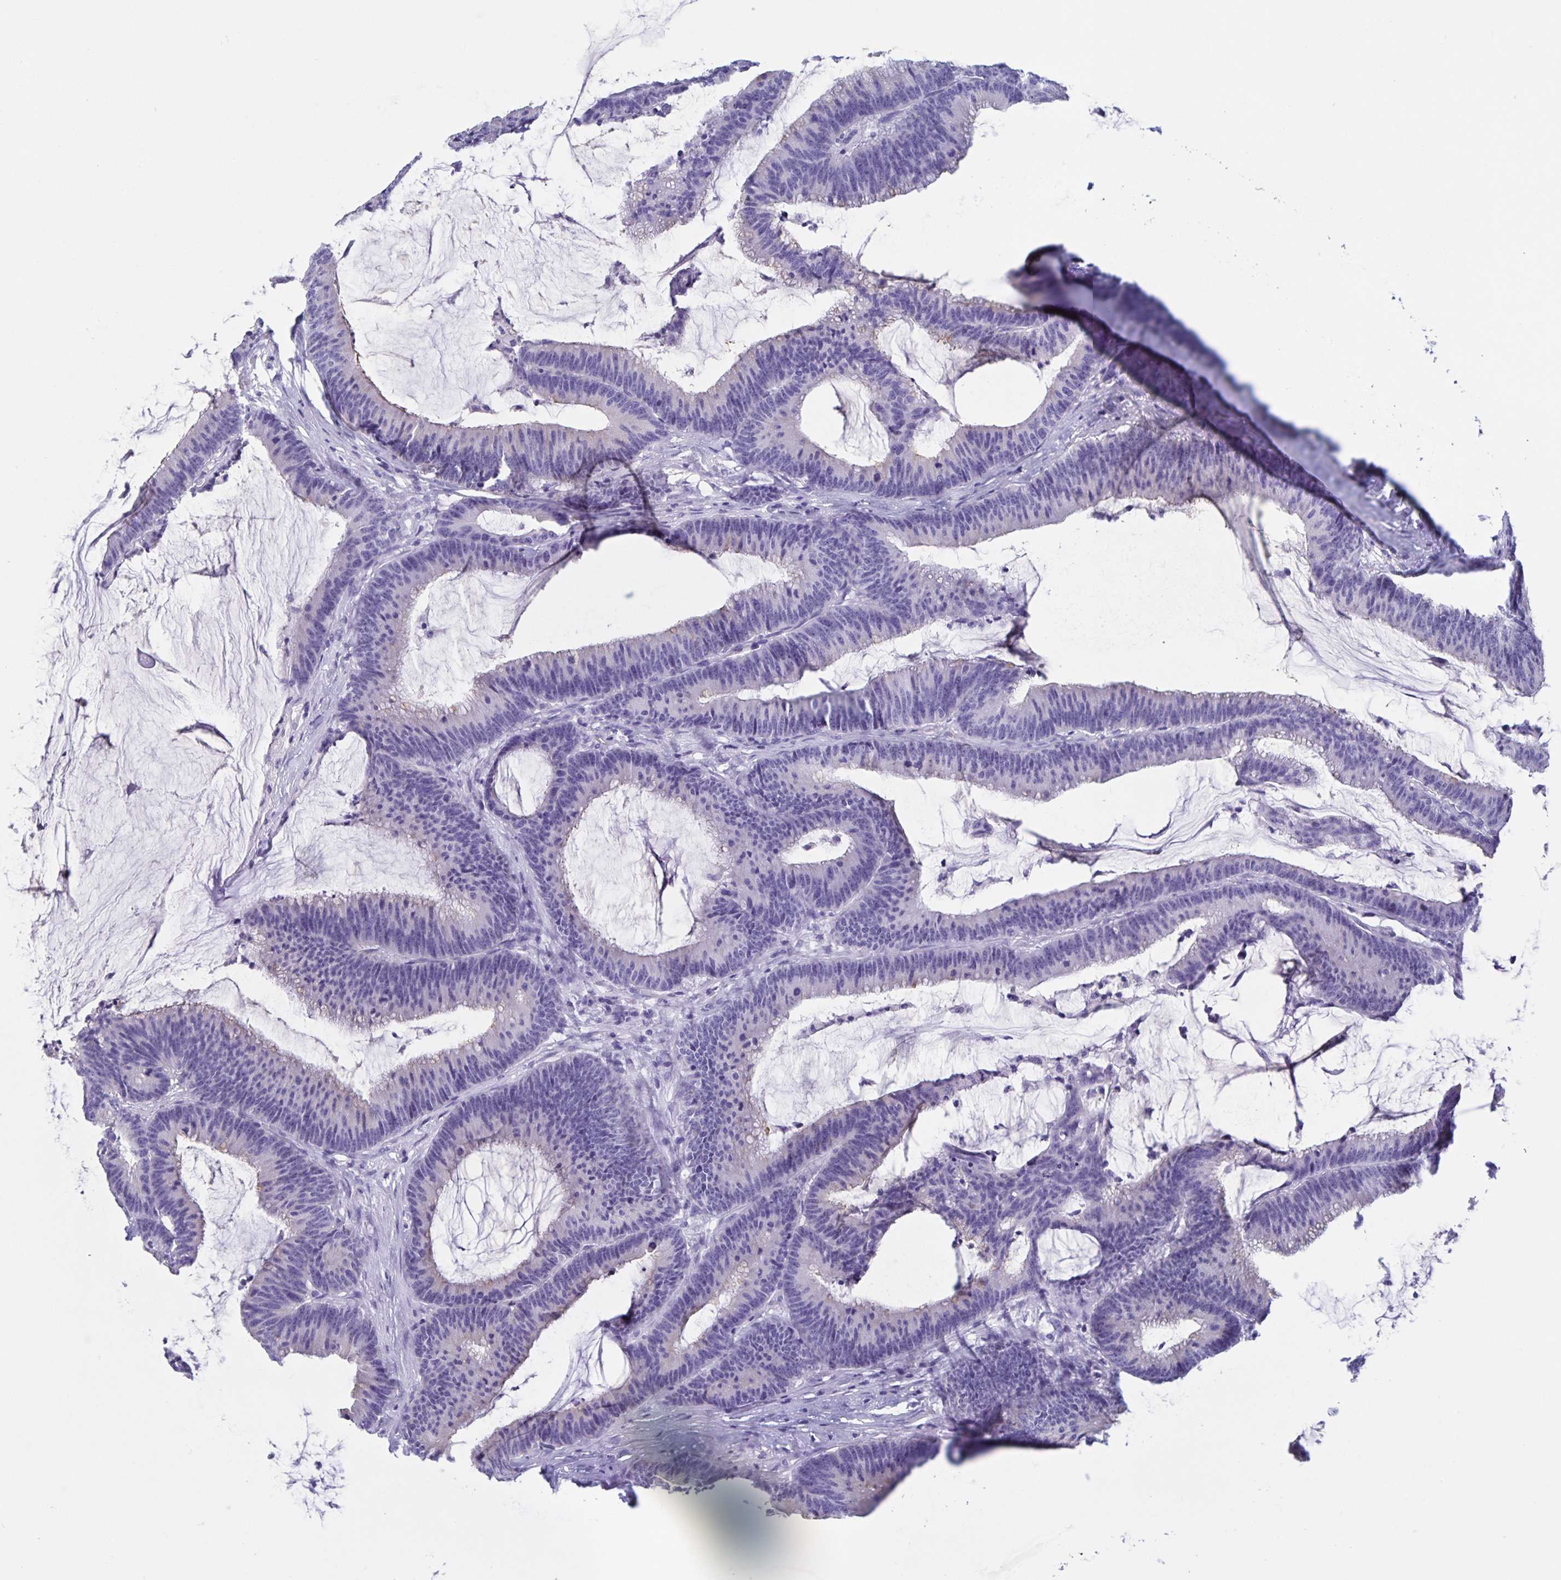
{"staining": {"intensity": "negative", "quantity": "none", "location": "none"}, "tissue": "colorectal cancer", "cell_type": "Tumor cells", "image_type": "cancer", "snomed": [{"axis": "morphology", "description": "Adenocarcinoma, NOS"}, {"axis": "topography", "description": "Colon"}], "caption": "Immunohistochemistry (IHC) micrograph of colorectal cancer (adenocarcinoma) stained for a protein (brown), which reveals no expression in tumor cells.", "gene": "DMBT1", "patient": {"sex": "female", "age": 78}}